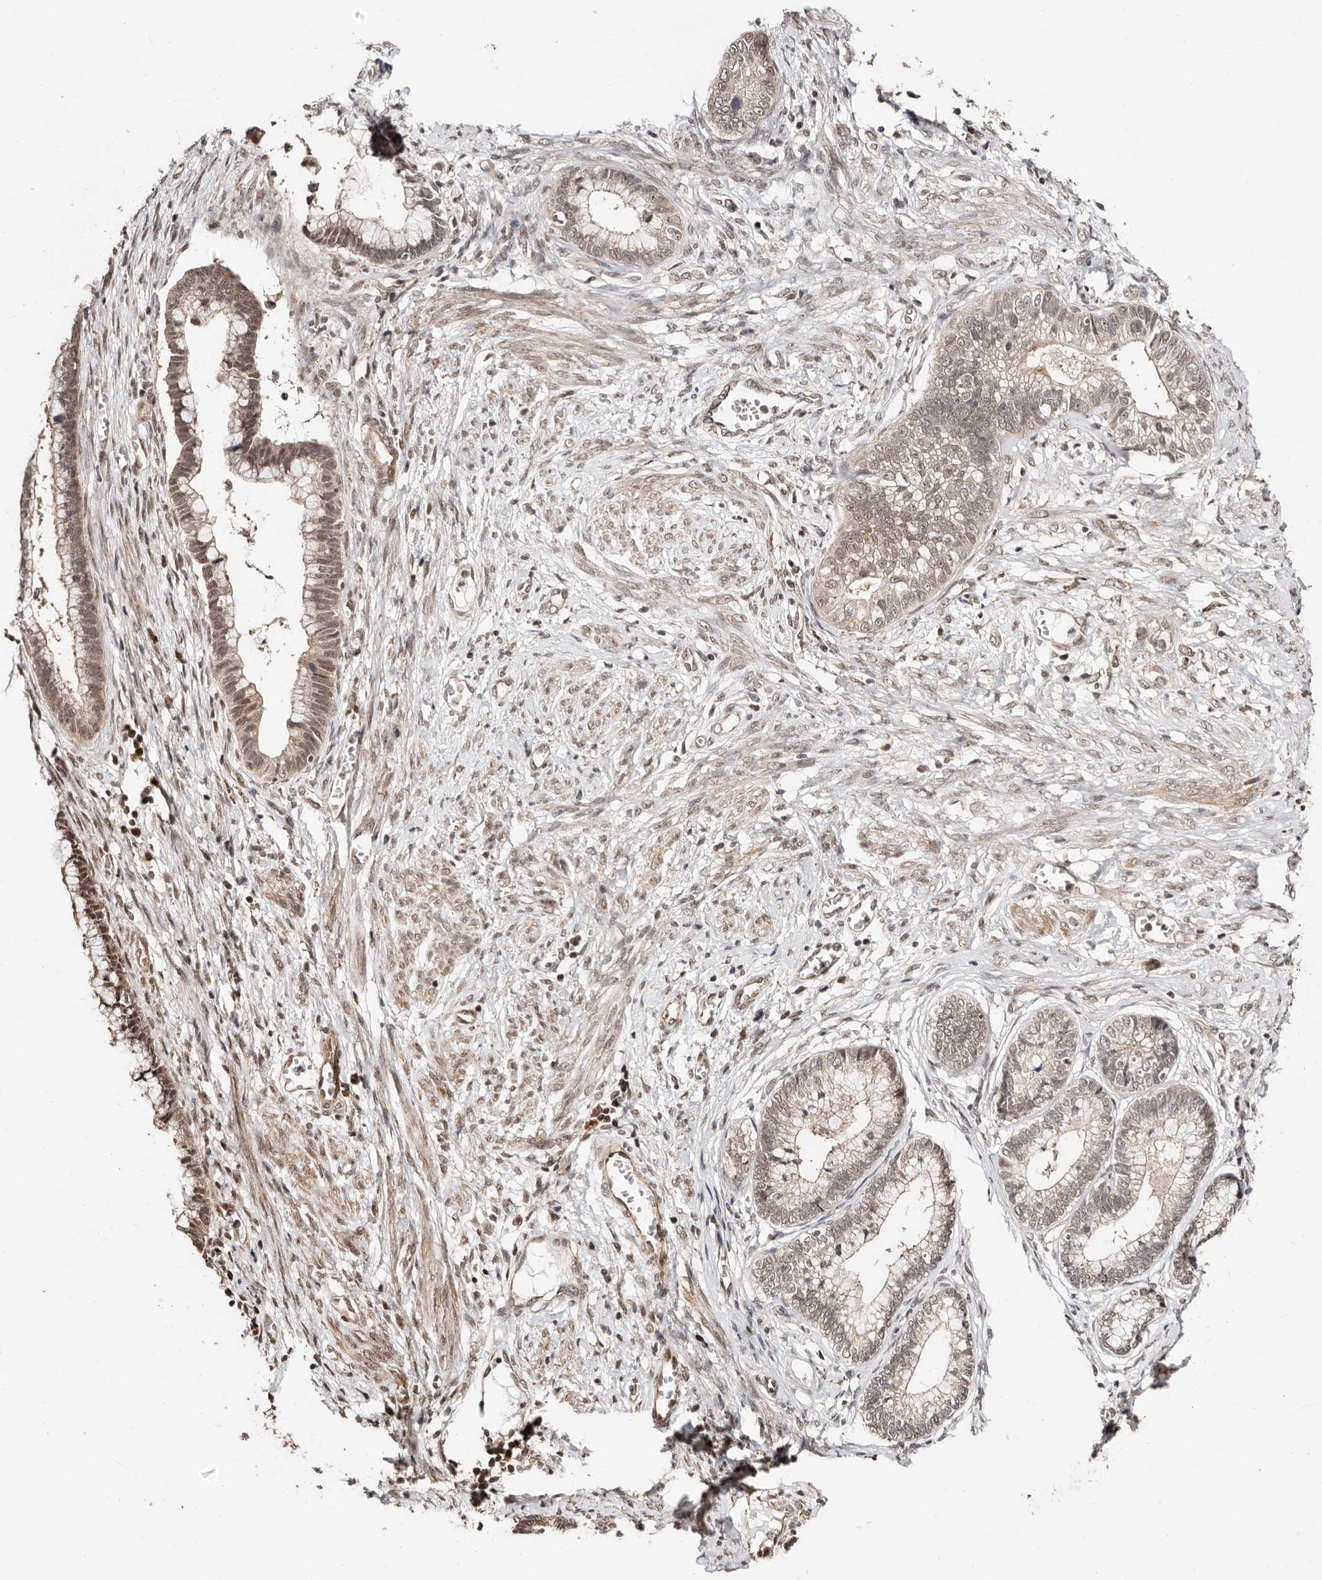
{"staining": {"intensity": "moderate", "quantity": ">75%", "location": "nuclear"}, "tissue": "cervical cancer", "cell_type": "Tumor cells", "image_type": "cancer", "snomed": [{"axis": "morphology", "description": "Adenocarcinoma, NOS"}, {"axis": "topography", "description": "Cervix"}], "caption": "This image reveals IHC staining of human adenocarcinoma (cervical), with medium moderate nuclear expression in approximately >75% of tumor cells.", "gene": "CTNNBL1", "patient": {"sex": "female", "age": 44}}